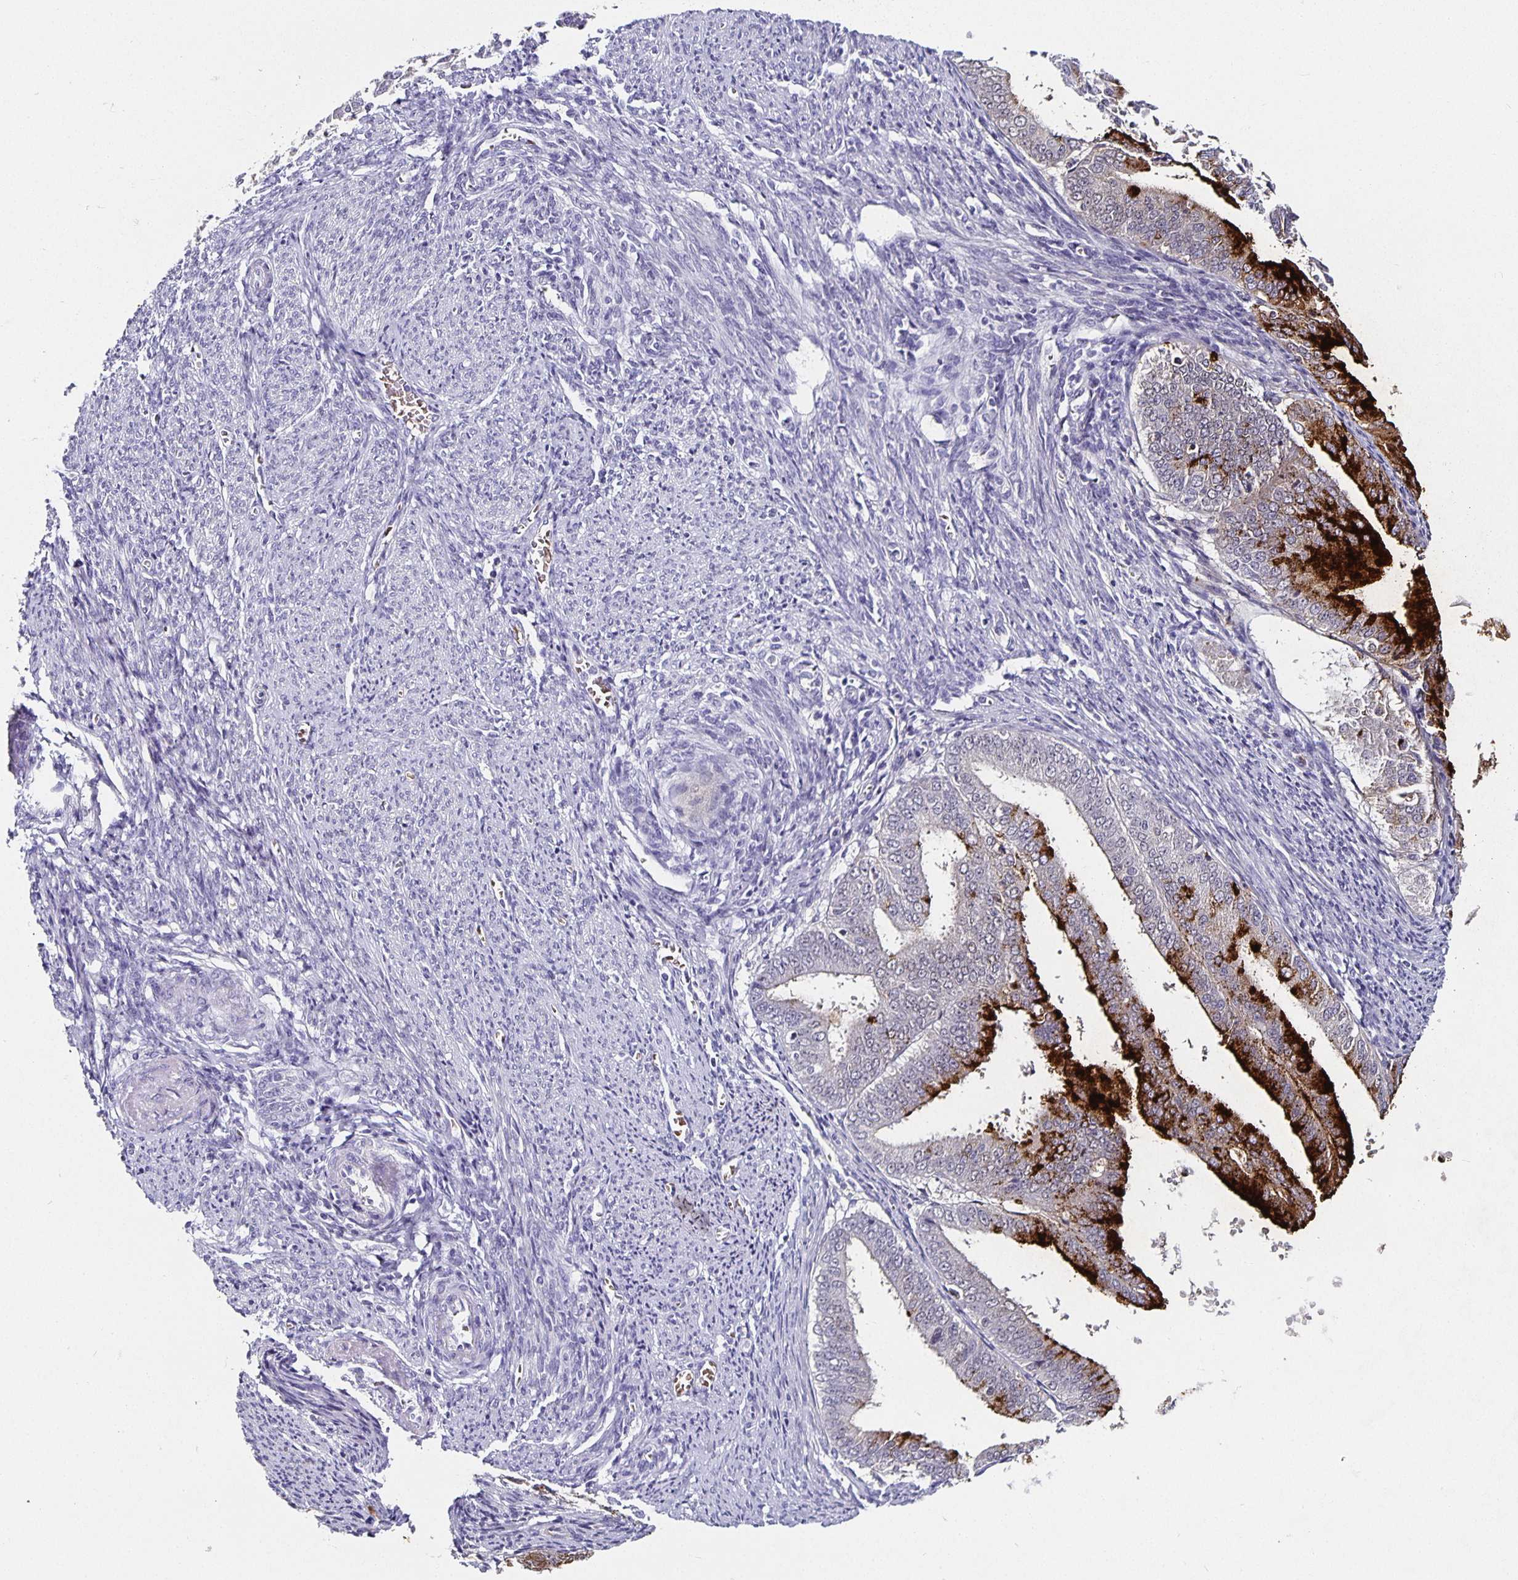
{"staining": {"intensity": "strong", "quantity": "25%-75%", "location": "cytoplasmic/membranous"}, "tissue": "endometrial cancer", "cell_type": "Tumor cells", "image_type": "cancer", "snomed": [{"axis": "morphology", "description": "Adenocarcinoma, NOS"}, {"axis": "topography", "description": "Endometrium"}], "caption": "Endometrial adenocarcinoma stained with immunohistochemistry exhibits strong cytoplasmic/membranous staining in approximately 25%-75% of tumor cells.", "gene": "CHGA", "patient": {"sex": "female", "age": 63}}